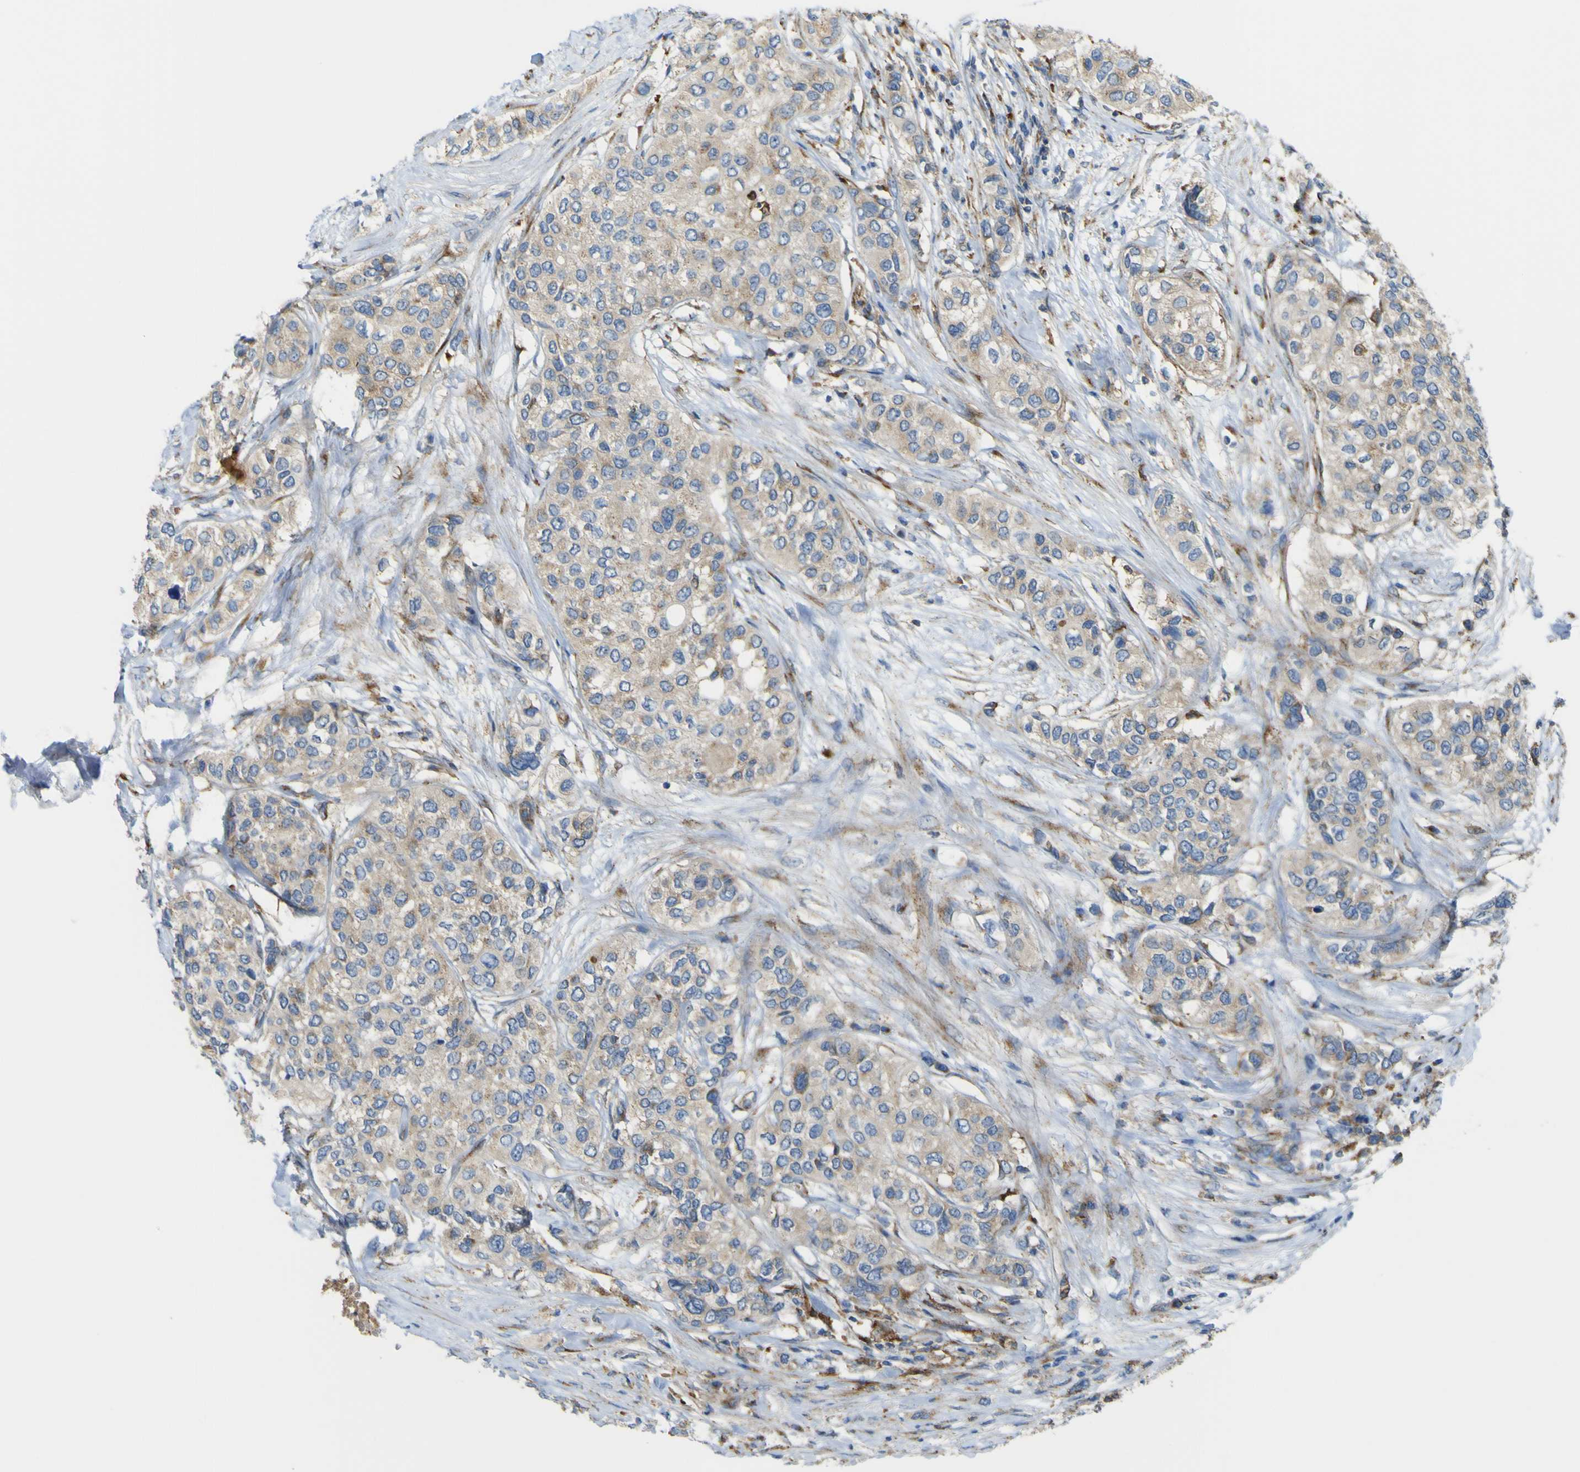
{"staining": {"intensity": "moderate", "quantity": "25%-75%", "location": "cytoplasmic/membranous"}, "tissue": "urothelial cancer", "cell_type": "Tumor cells", "image_type": "cancer", "snomed": [{"axis": "morphology", "description": "Urothelial carcinoma, High grade"}, {"axis": "topography", "description": "Urinary bladder"}], "caption": "Tumor cells reveal medium levels of moderate cytoplasmic/membranous expression in approximately 25%-75% of cells in human high-grade urothelial carcinoma.", "gene": "IGF2R", "patient": {"sex": "female", "age": 56}}